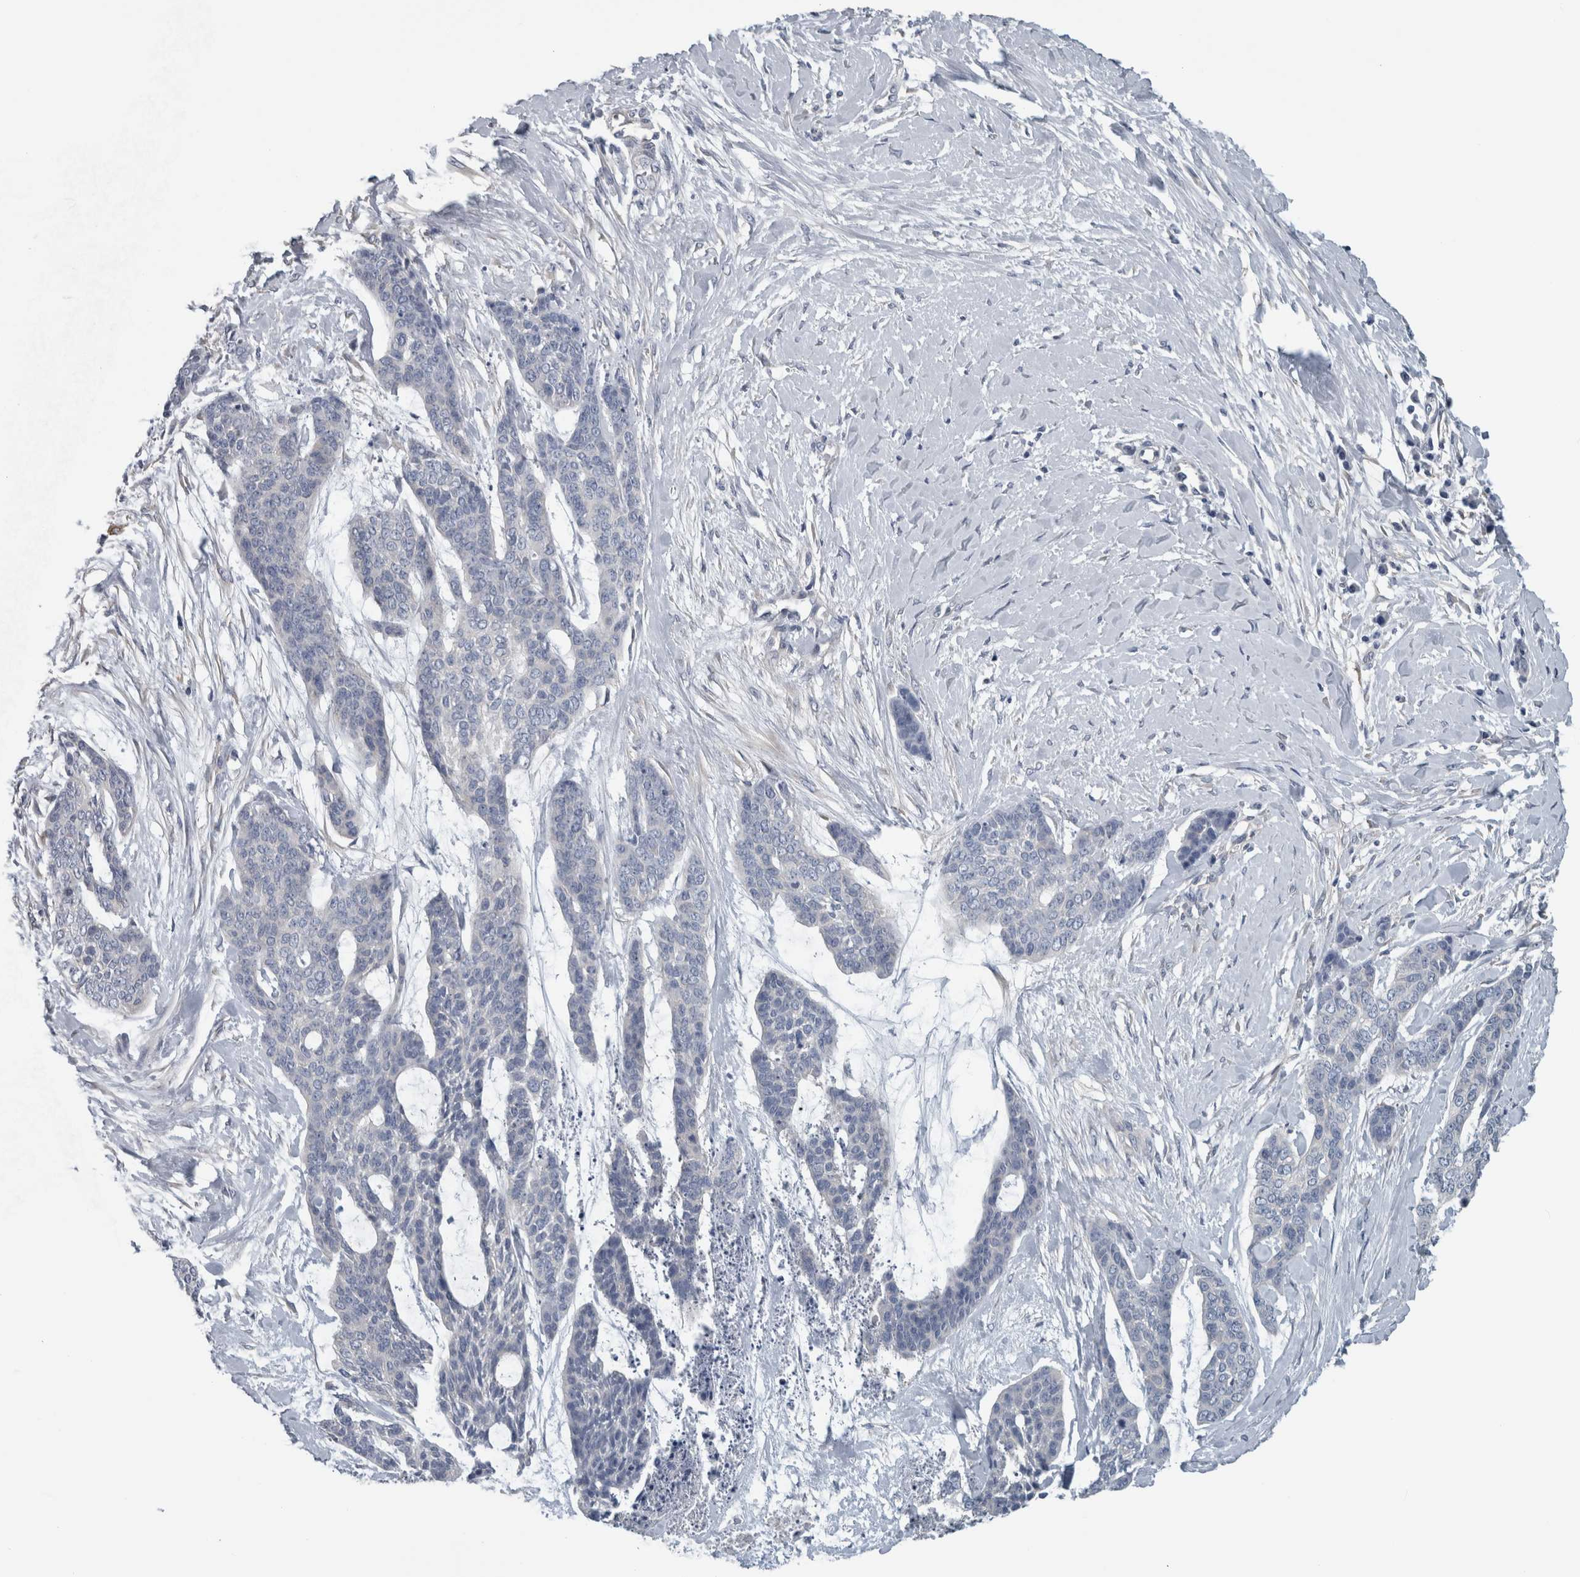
{"staining": {"intensity": "negative", "quantity": "none", "location": "none"}, "tissue": "skin cancer", "cell_type": "Tumor cells", "image_type": "cancer", "snomed": [{"axis": "morphology", "description": "Basal cell carcinoma"}, {"axis": "topography", "description": "Skin"}], "caption": "IHC photomicrograph of human basal cell carcinoma (skin) stained for a protein (brown), which reveals no positivity in tumor cells. (DAB immunohistochemistry (IHC), high magnification).", "gene": "SH3GL2", "patient": {"sex": "female", "age": 64}}